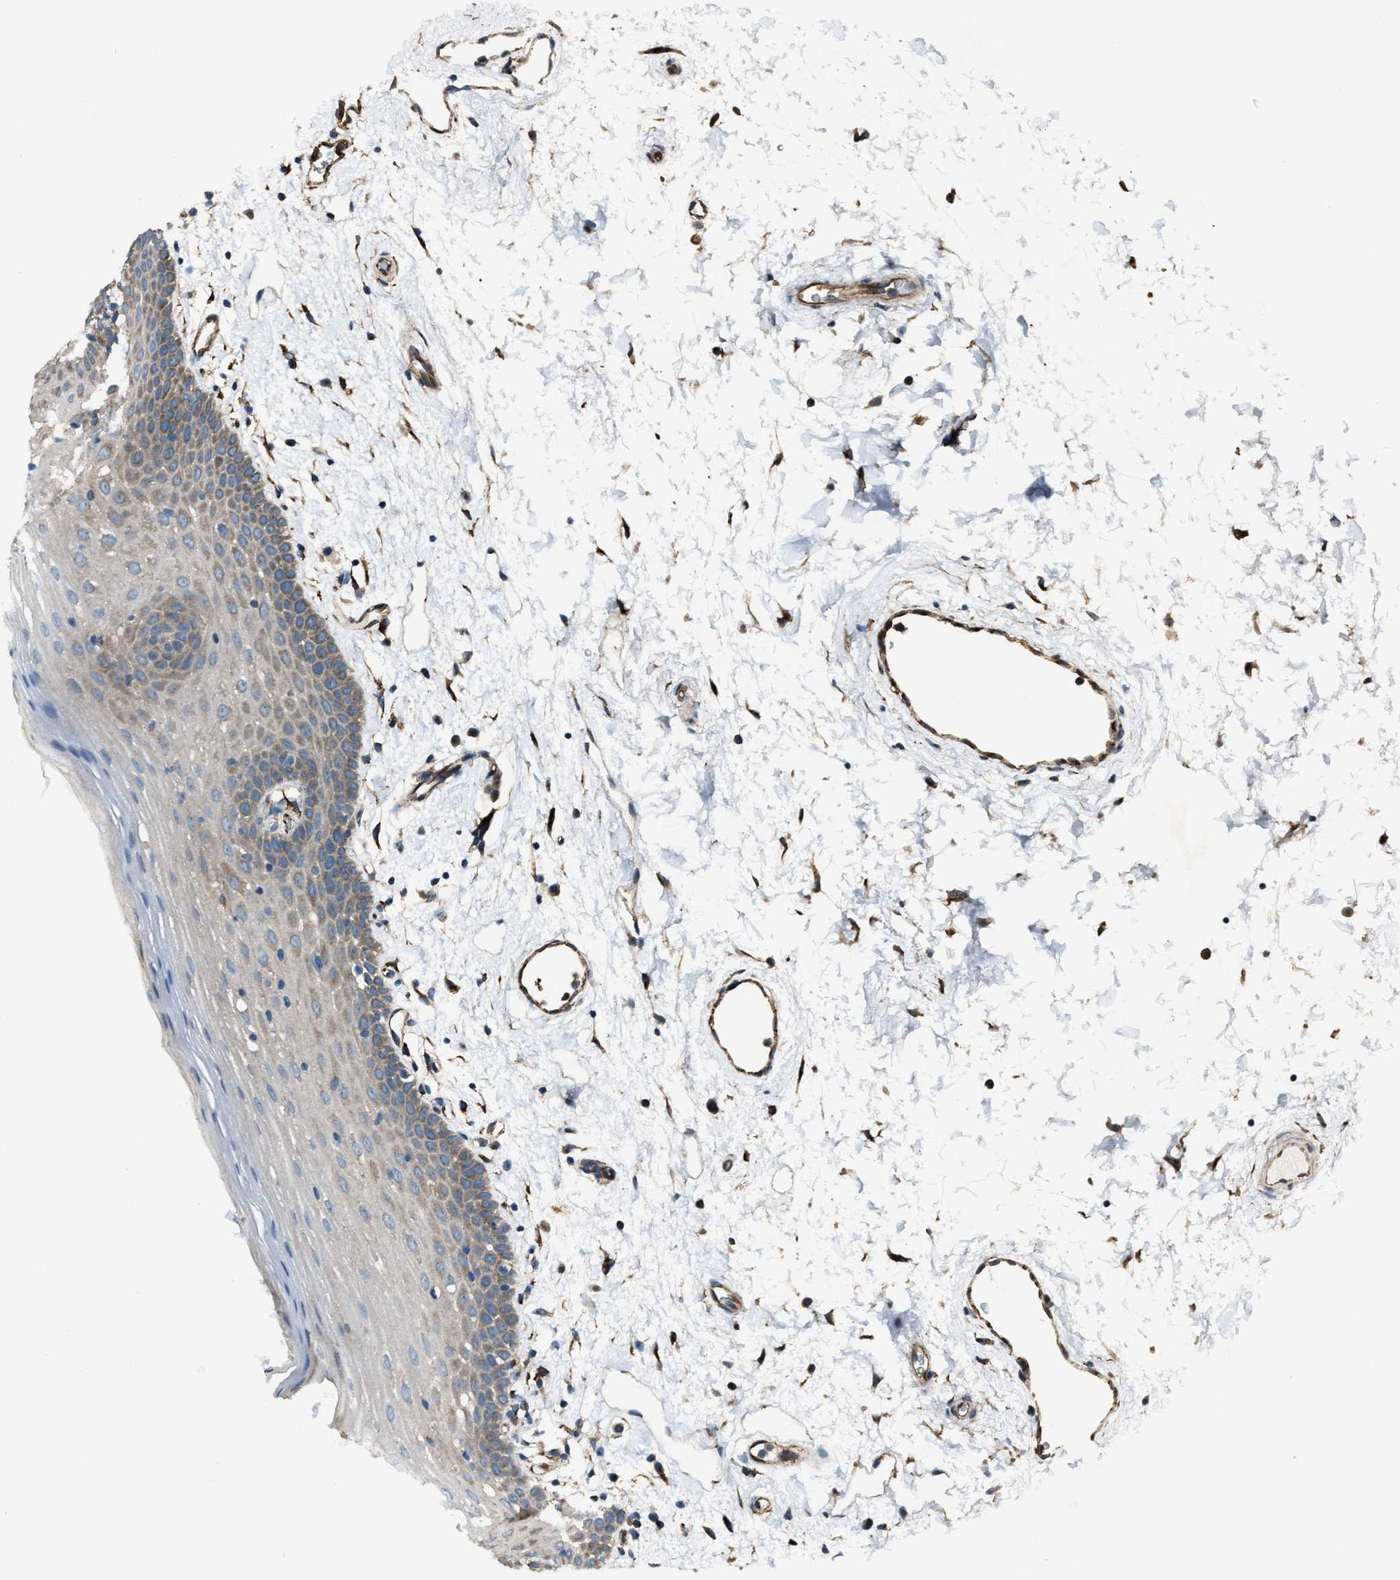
{"staining": {"intensity": "moderate", "quantity": "<25%", "location": "cytoplasmic/membranous"}, "tissue": "oral mucosa", "cell_type": "Squamous epithelial cells", "image_type": "normal", "snomed": [{"axis": "morphology", "description": "Normal tissue, NOS"}, {"axis": "topography", "description": "Oral tissue"}], "caption": "Brown immunohistochemical staining in benign oral mucosa shows moderate cytoplasmic/membranous staining in about <25% of squamous epithelial cells. Nuclei are stained in blue.", "gene": "TRPC1", "patient": {"sex": "male", "age": 66}}